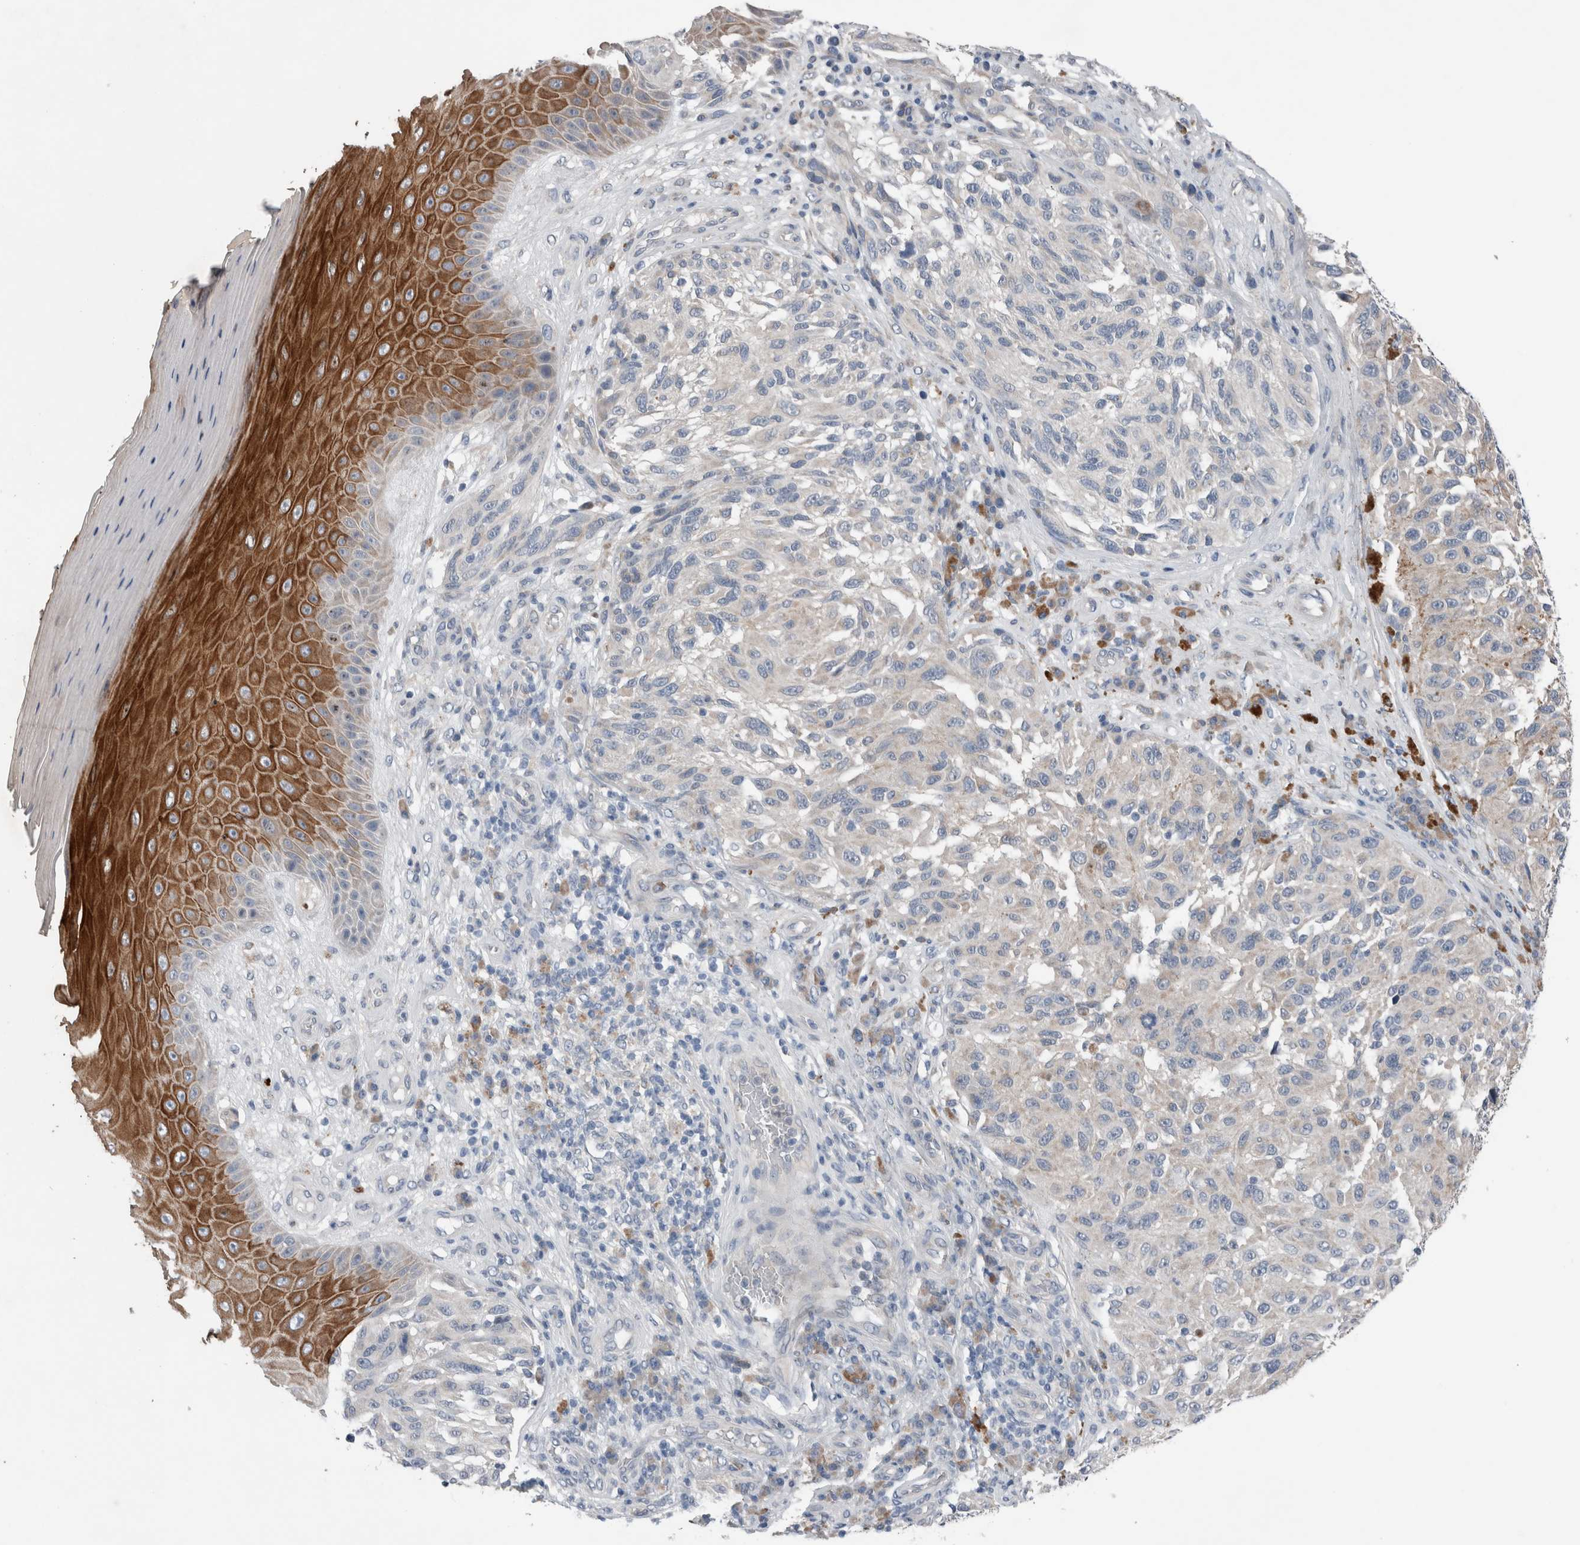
{"staining": {"intensity": "negative", "quantity": "none", "location": "none"}, "tissue": "melanoma", "cell_type": "Tumor cells", "image_type": "cancer", "snomed": [{"axis": "morphology", "description": "Malignant melanoma, NOS"}, {"axis": "topography", "description": "Skin"}], "caption": "Histopathology image shows no significant protein positivity in tumor cells of melanoma.", "gene": "CRNN", "patient": {"sex": "female", "age": 73}}